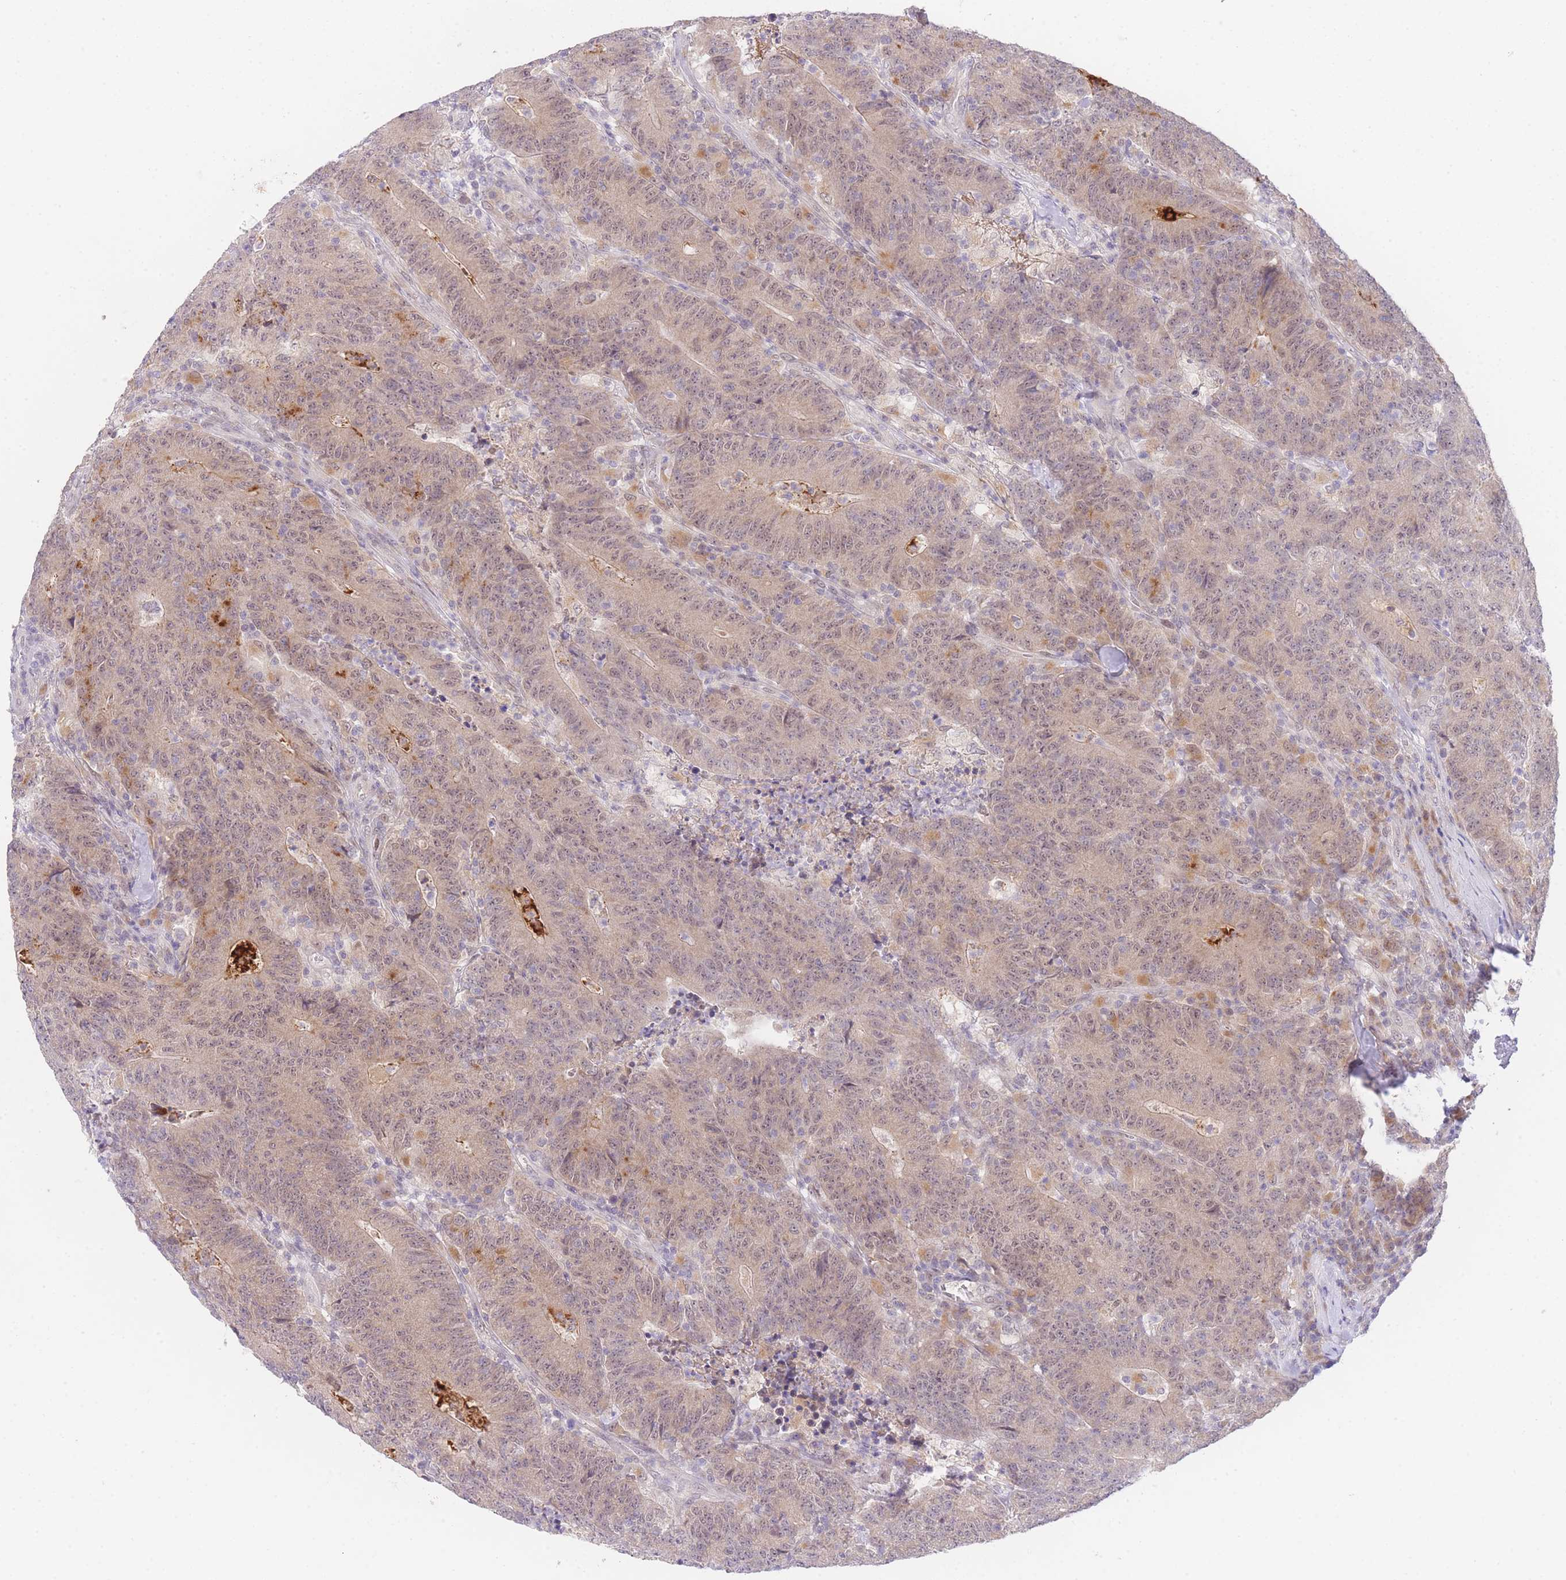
{"staining": {"intensity": "weak", "quantity": ">75%", "location": "nuclear"}, "tissue": "colorectal cancer", "cell_type": "Tumor cells", "image_type": "cancer", "snomed": [{"axis": "morphology", "description": "Adenocarcinoma, NOS"}, {"axis": "topography", "description": "Colon"}], "caption": "The photomicrograph shows staining of colorectal cancer, revealing weak nuclear protein expression (brown color) within tumor cells.", "gene": "SLC25A33", "patient": {"sex": "female", "age": 75}}